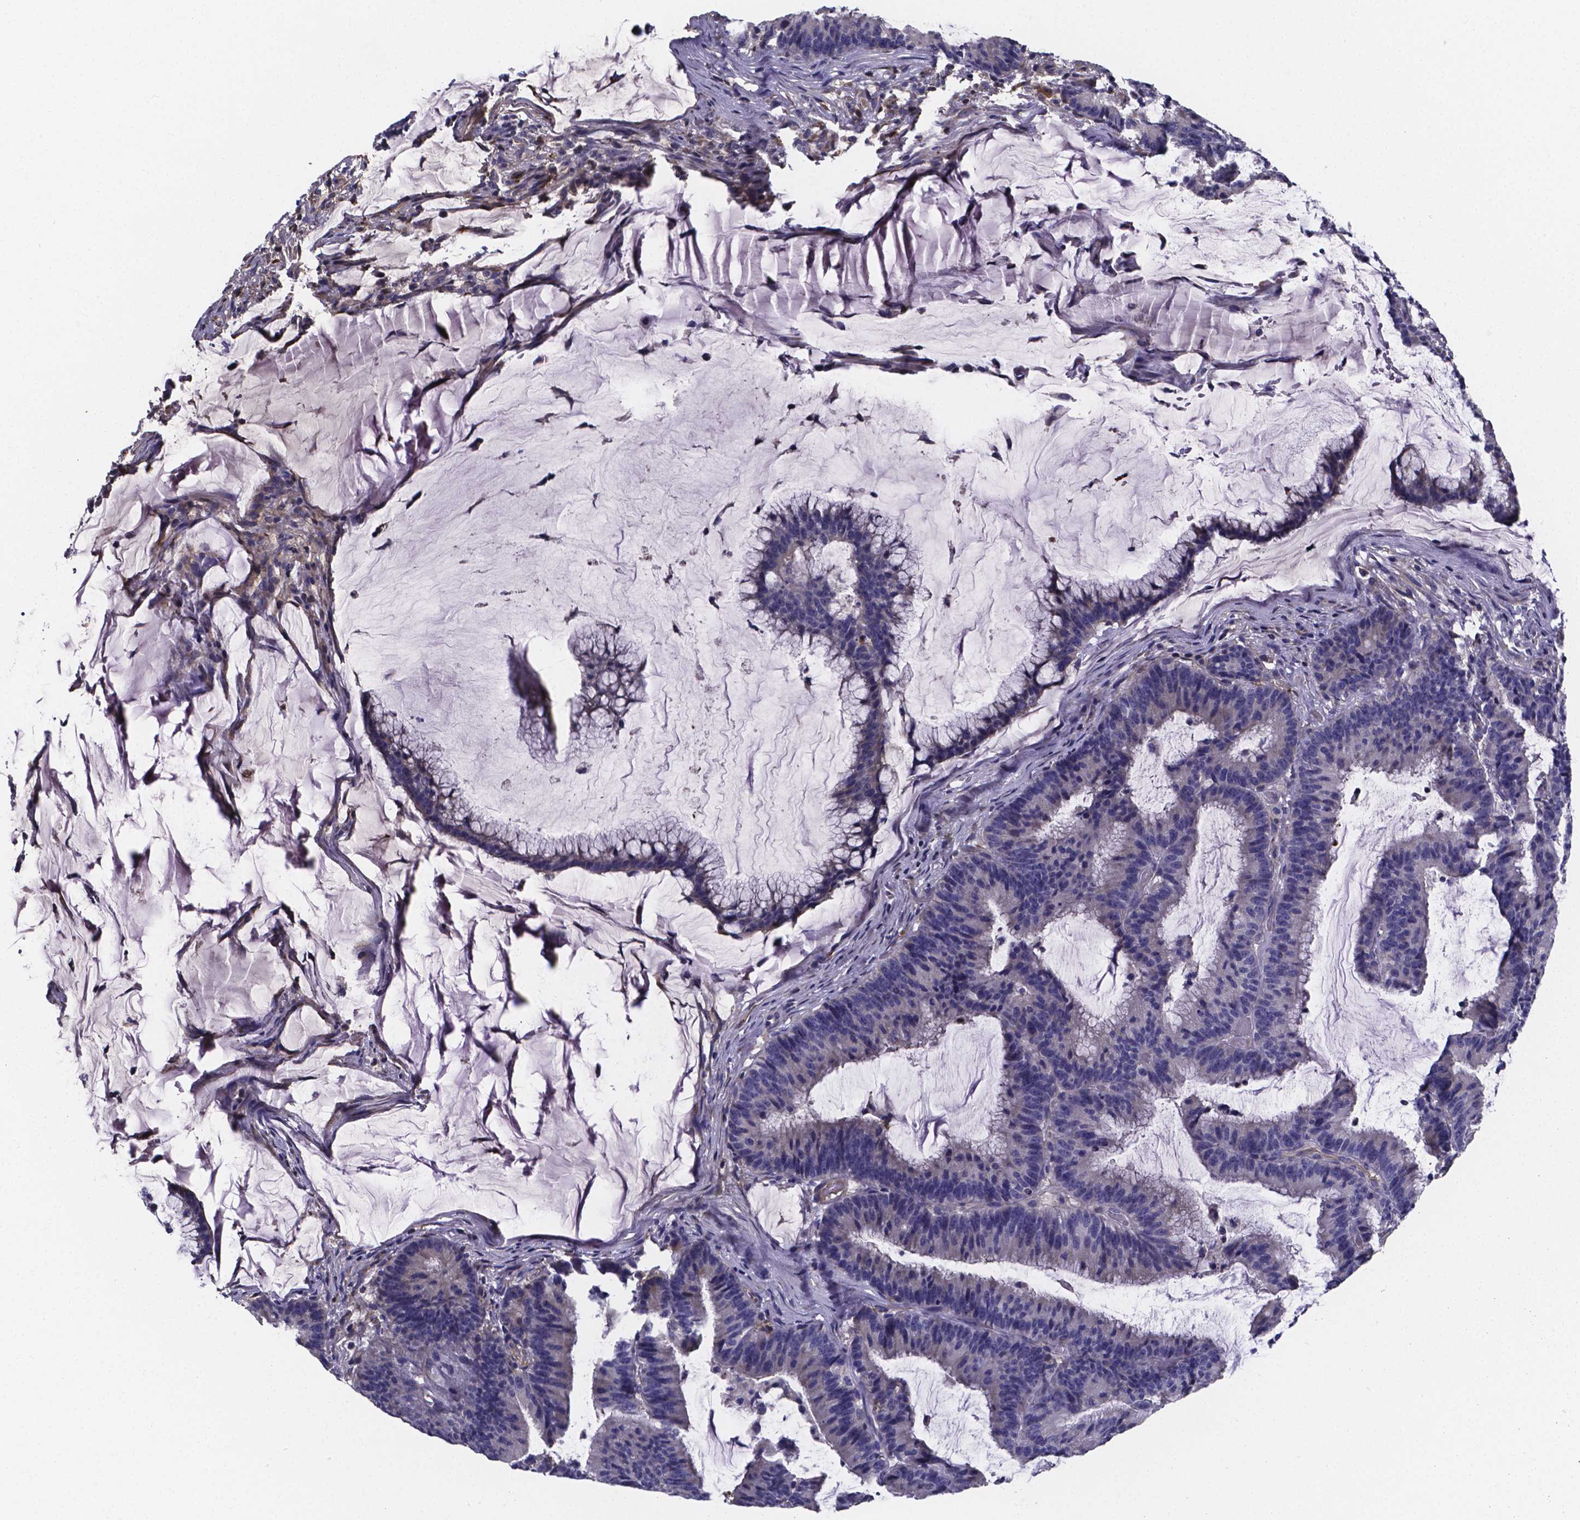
{"staining": {"intensity": "negative", "quantity": "none", "location": "none"}, "tissue": "colorectal cancer", "cell_type": "Tumor cells", "image_type": "cancer", "snomed": [{"axis": "morphology", "description": "Adenocarcinoma, NOS"}, {"axis": "topography", "description": "Colon"}], "caption": "The histopathology image demonstrates no significant expression in tumor cells of adenocarcinoma (colorectal).", "gene": "SFRP4", "patient": {"sex": "female", "age": 78}}